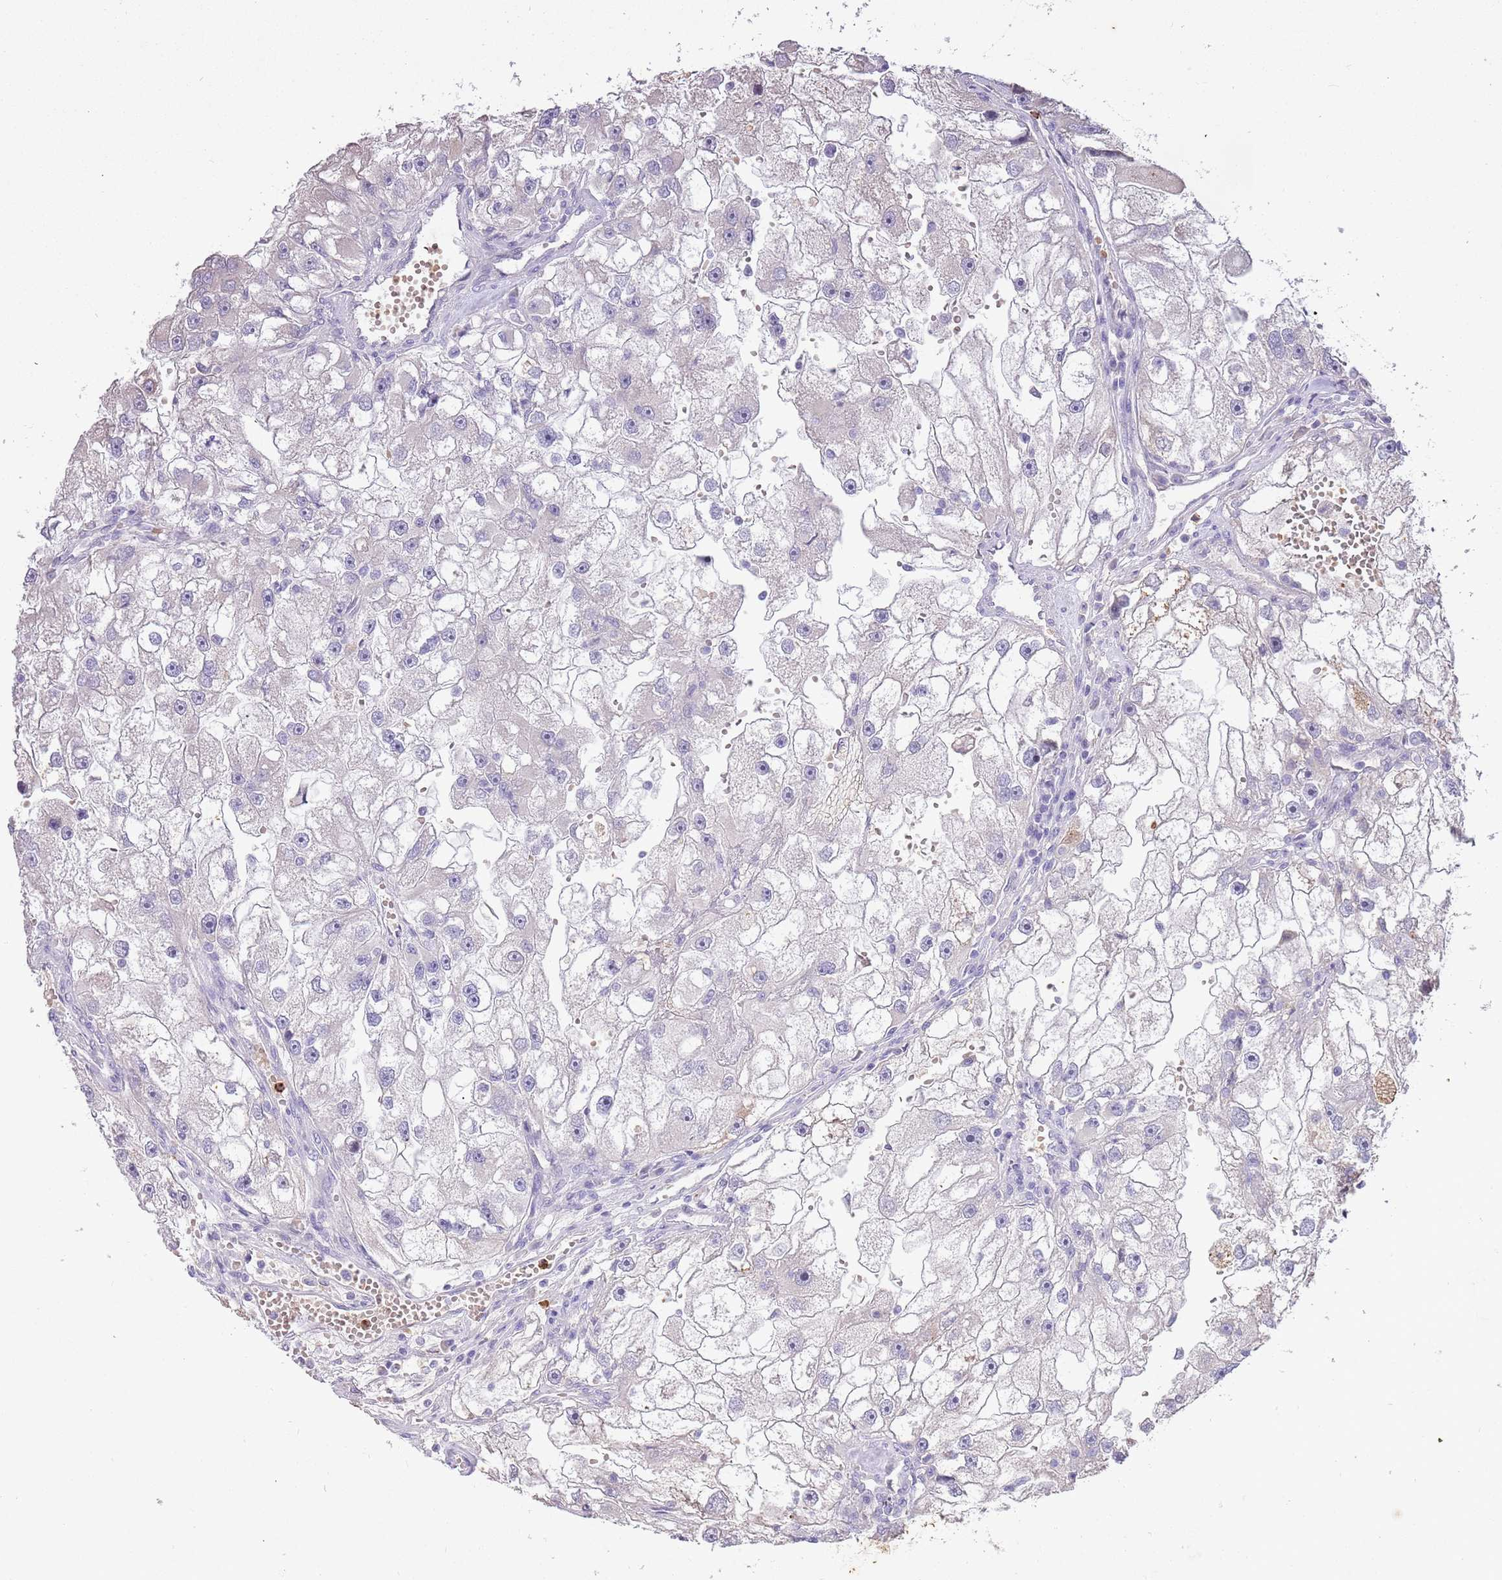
{"staining": {"intensity": "negative", "quantity": "none", "location": "none"}, "tissue": "renal cancer", "cell_type": "Tumor cells", "image_type": "cancer", "snomed": [{"axis": "morphology", "description": "Adenocarcinoma, NOS"}, {"axis": "topography", "description": "Kidney"}], "caption": "Tumor cells show no significant expression in renal adenocarcinoma. Nuclei are stained in blue.", "gene": "P2RY13", "patient": {"sex": "male", "age": 63}}